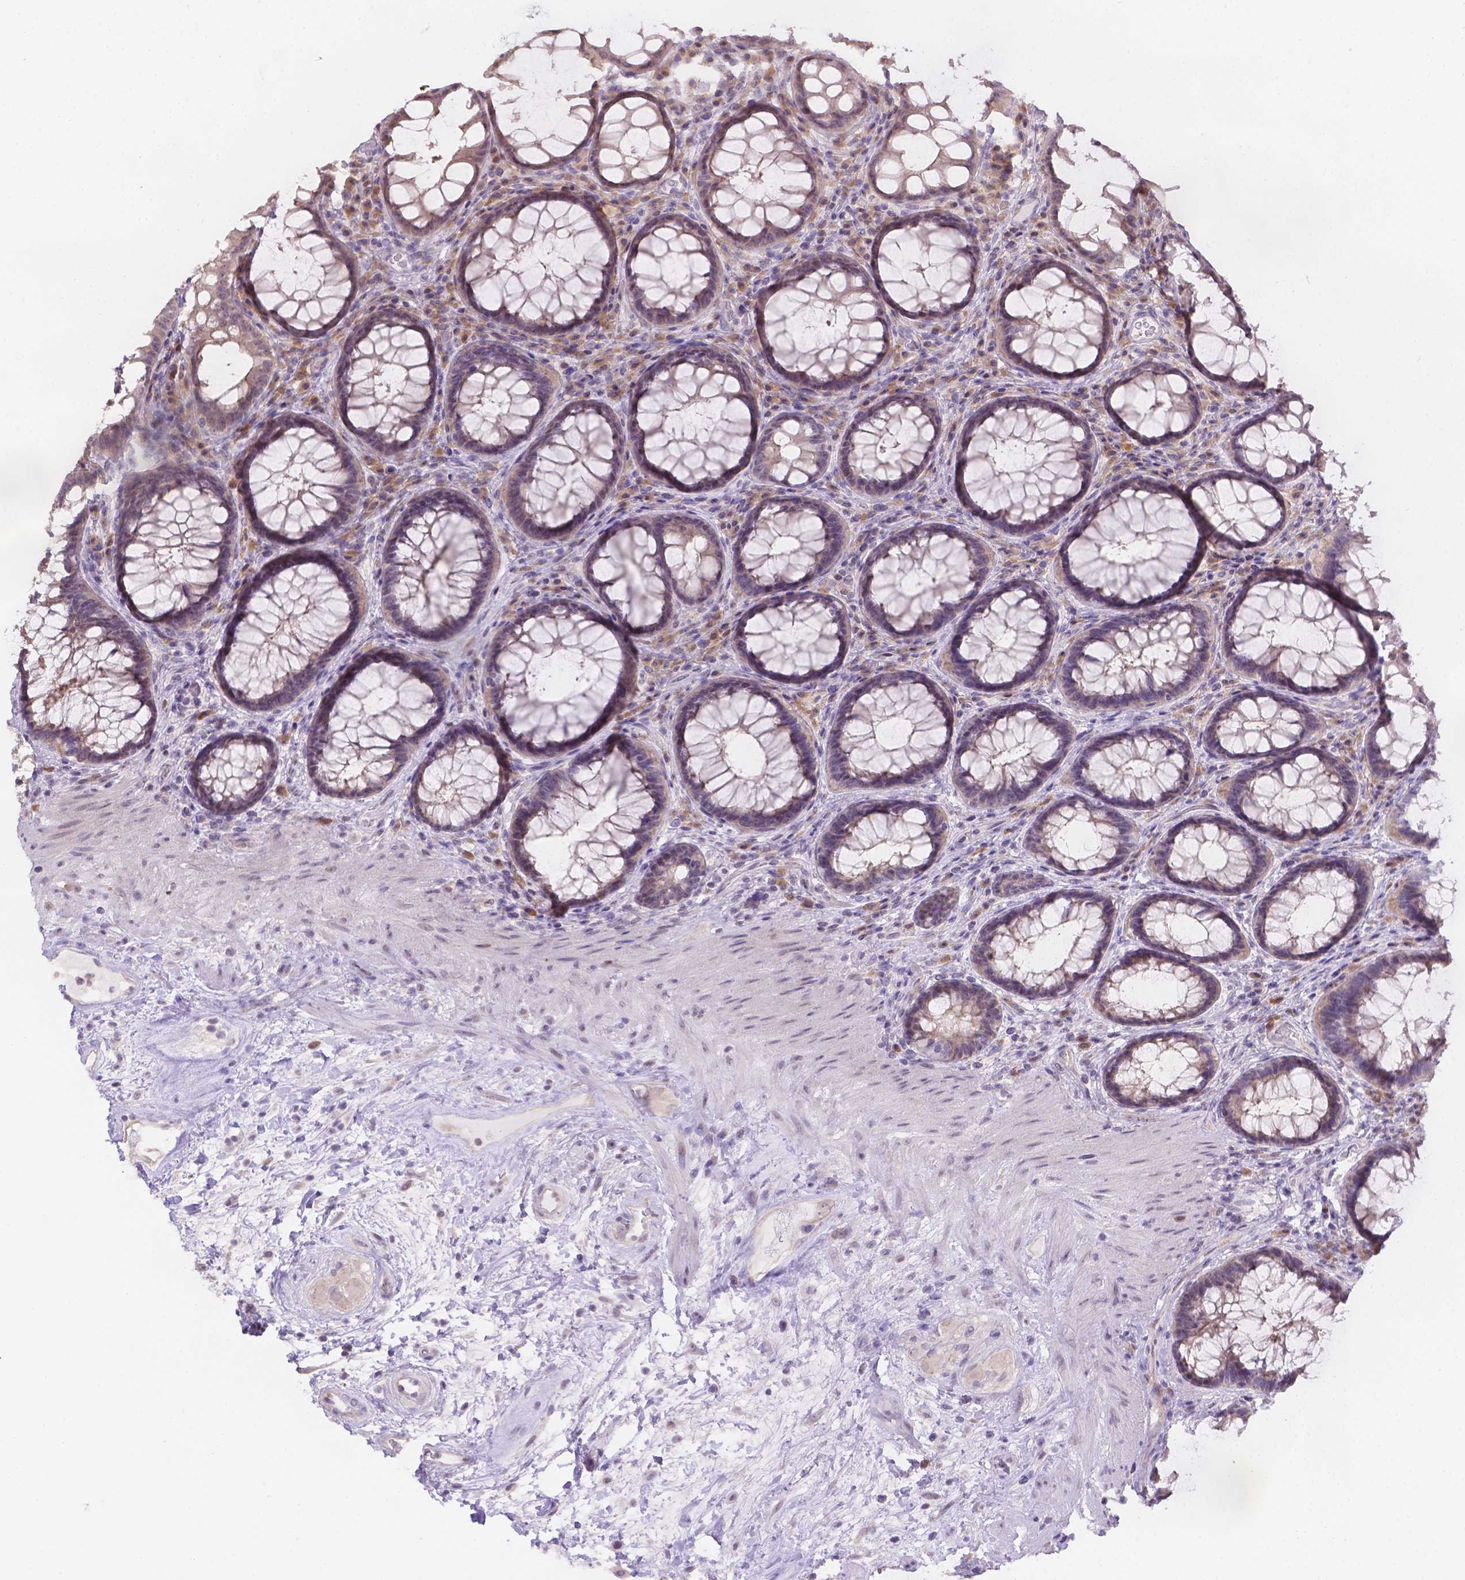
{"staining": {"intensity": "negative", "quantity": "none", "location": "none"}, "tissue": "rectum", "cell_type": "Glandular cells", "image_type": "normal", "snomed": [{"axis": "morphology", "description": "Normal tissue, NOS"}, {"axis": "topography", "description": "Rectum"}], "caption": "Immunohistochemistry (IHC) photomicrograph of unremarkable human rectum stained for a protein (brown), which shows no expression in glandular cells.", "gene": "CD96", "patient": {"sex": "male", "age": 72}}